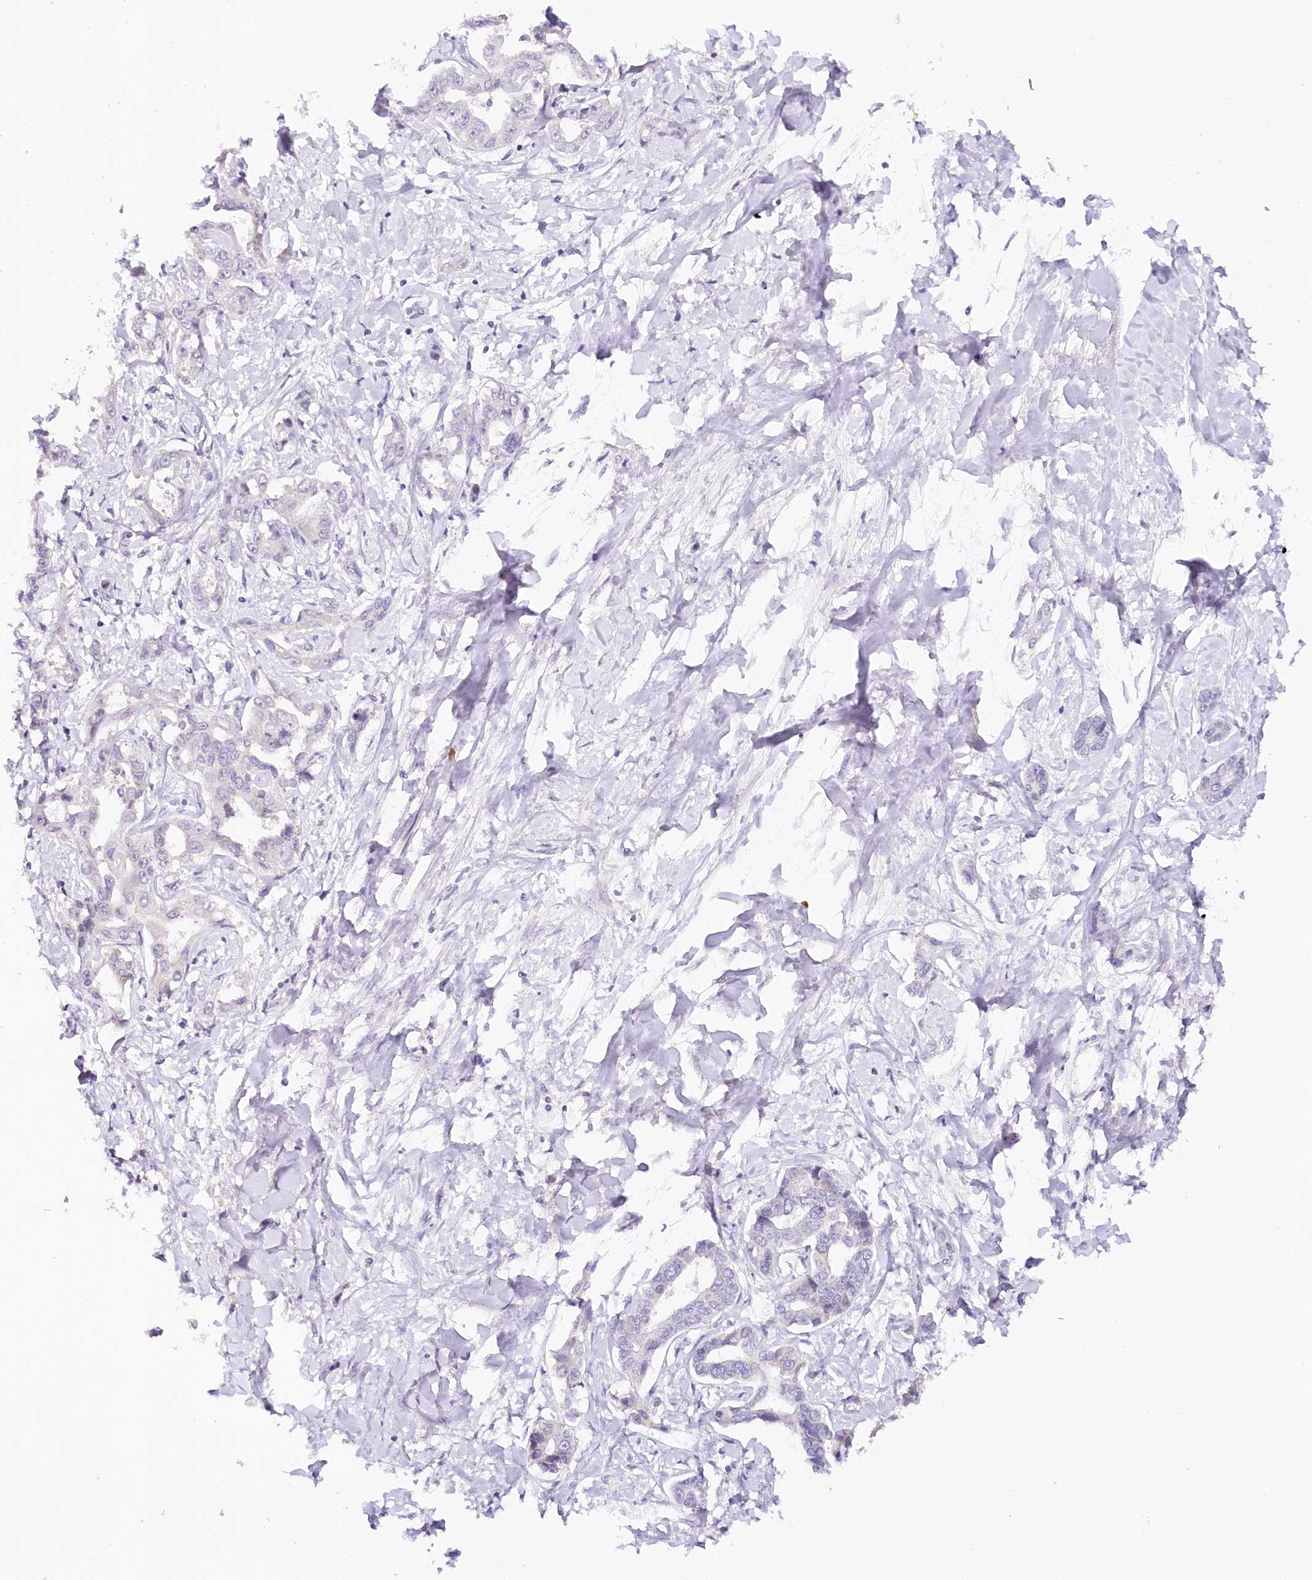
{"staining": {"intensity": "negative", "quantity": "none", "location": "none"}, "tissue": "liver cancer", "cell_type": "Tumor cells", "image_type": "cancer", "snomed": [{"axis": "morphology", "description": "Cholangiocarcinoma"}, {"axis": "topography", "description": "Liver"}], "caption": "Human liver cancer stained for a protein using IHC demonstrates no positivity in tumor cells.", "gene": "TP53", "patient": {"sex": "male", "age": 59}}